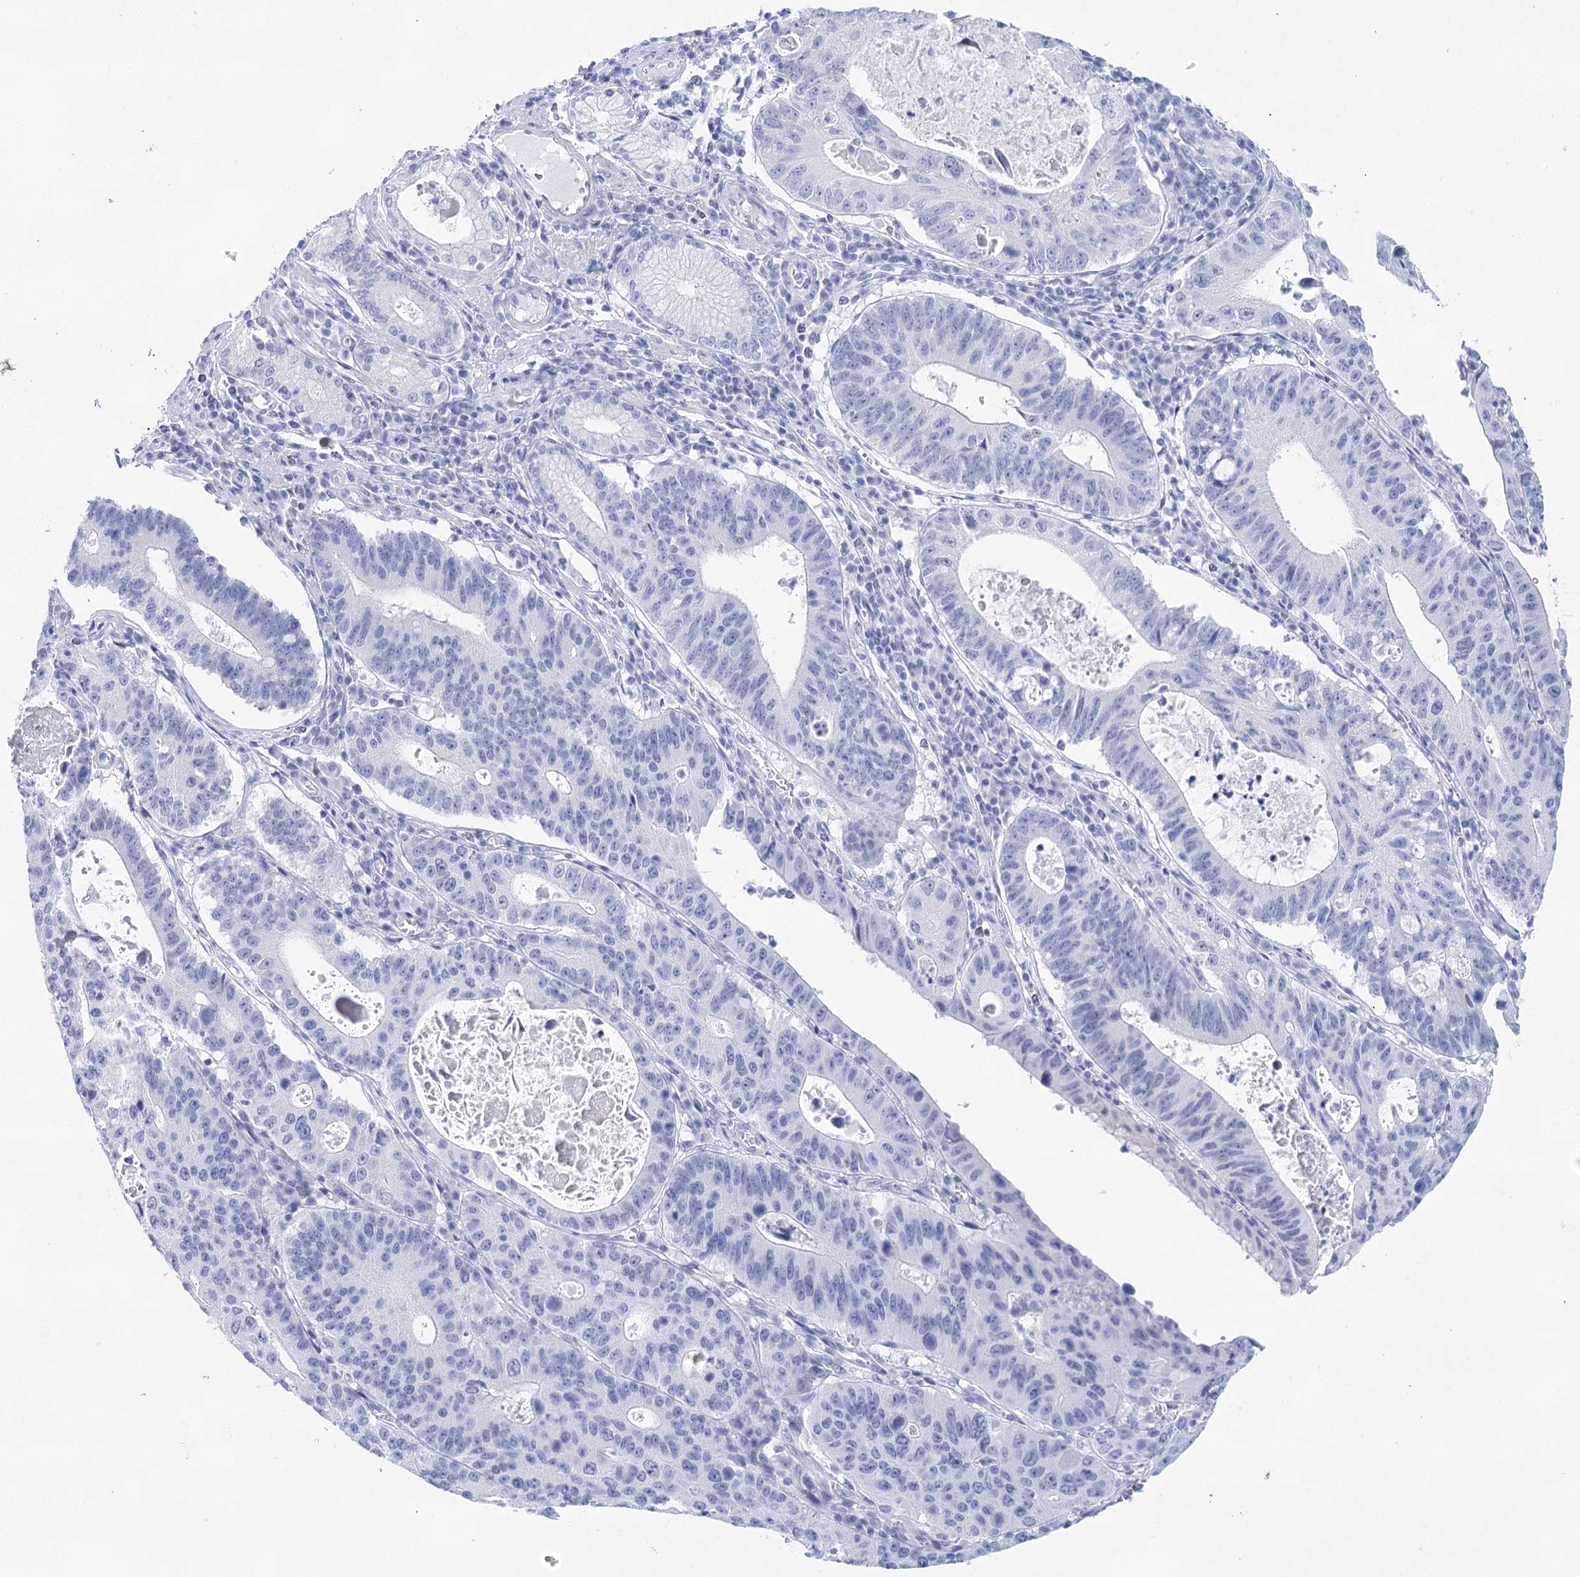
{"staining": {"intensity": "negative", "quantity": "none", "location": "none"}, "tissue": "stomach cancer", "cell_type": "Tumor cells", "image_type": "cancer", "snomed": [{"axis": "morphology", "description": "Adenocarcinoma, NOS"}, {"axis": "topography", "description": "Stomach"}], "caption": "IHC micrograph of neoplastic tissue: adenocarcinoma (stomach) stained with DAB demonstrates no significant protein staining in tumor cells.", "gene": "LALBA", "patient": {"sex": "male", "age": 59}}